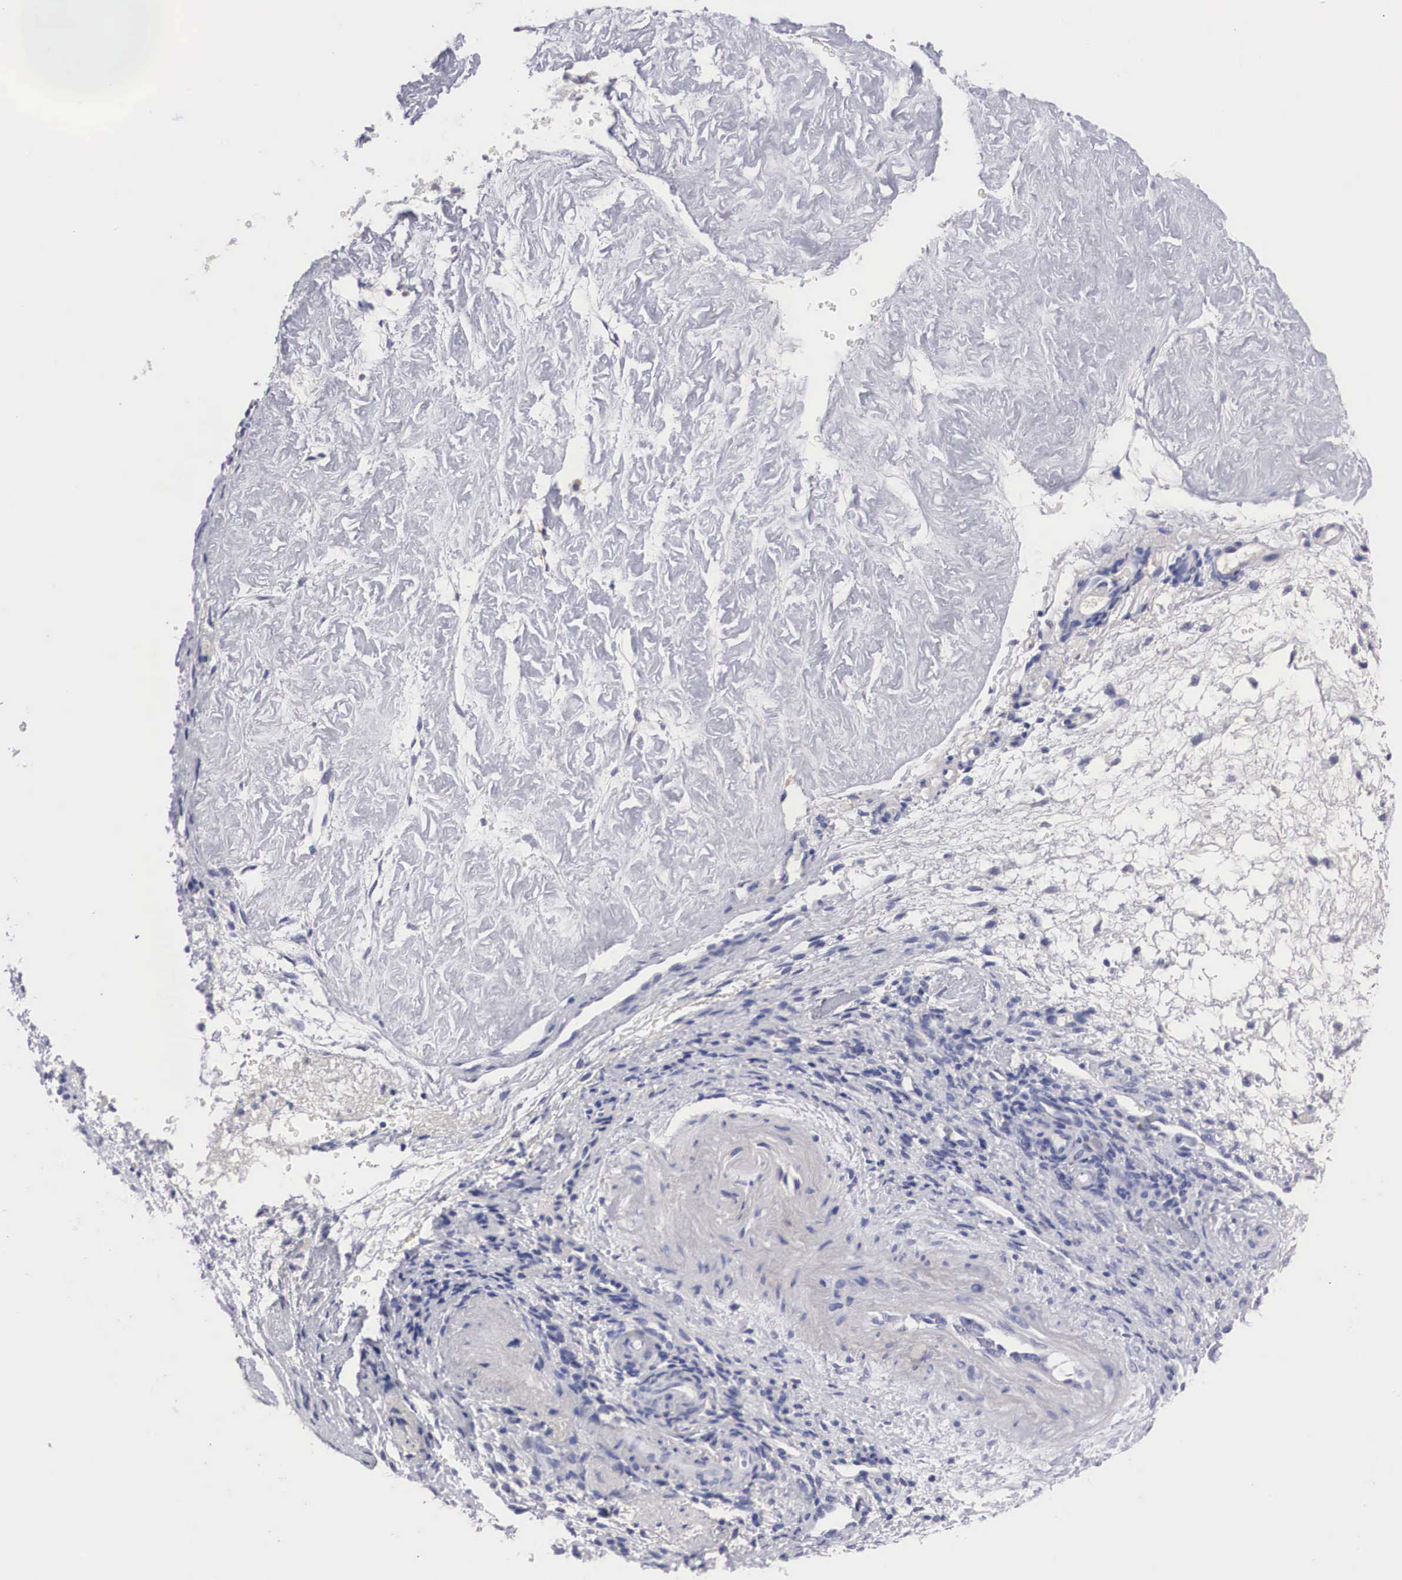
{"staining": {"intensity": "weak", "quantity": "<25%", "location": "cytoplasmic/membranous"}, "tissue": "ovarian cancer", "cell_type": "Tumor cells", "image_type": "cancer", "snomed": [{"axis": "morphology", "description": "Carcinoma, endometroid"}, {"axis": "topography", "description": "Ovary"}], "caption": "IHC micrograph of human ovarian endometroid carcinoma stained for a protein (brown), which reveals no positivity in tumor cells. The staining was performed using DAB to visualize the protein expression in brown, while the nuclei were stained in blue with hematoxylin (Magnification: 20x).", "gene": "ABHD4", "patient": {"sex": "female", "age": 52}}